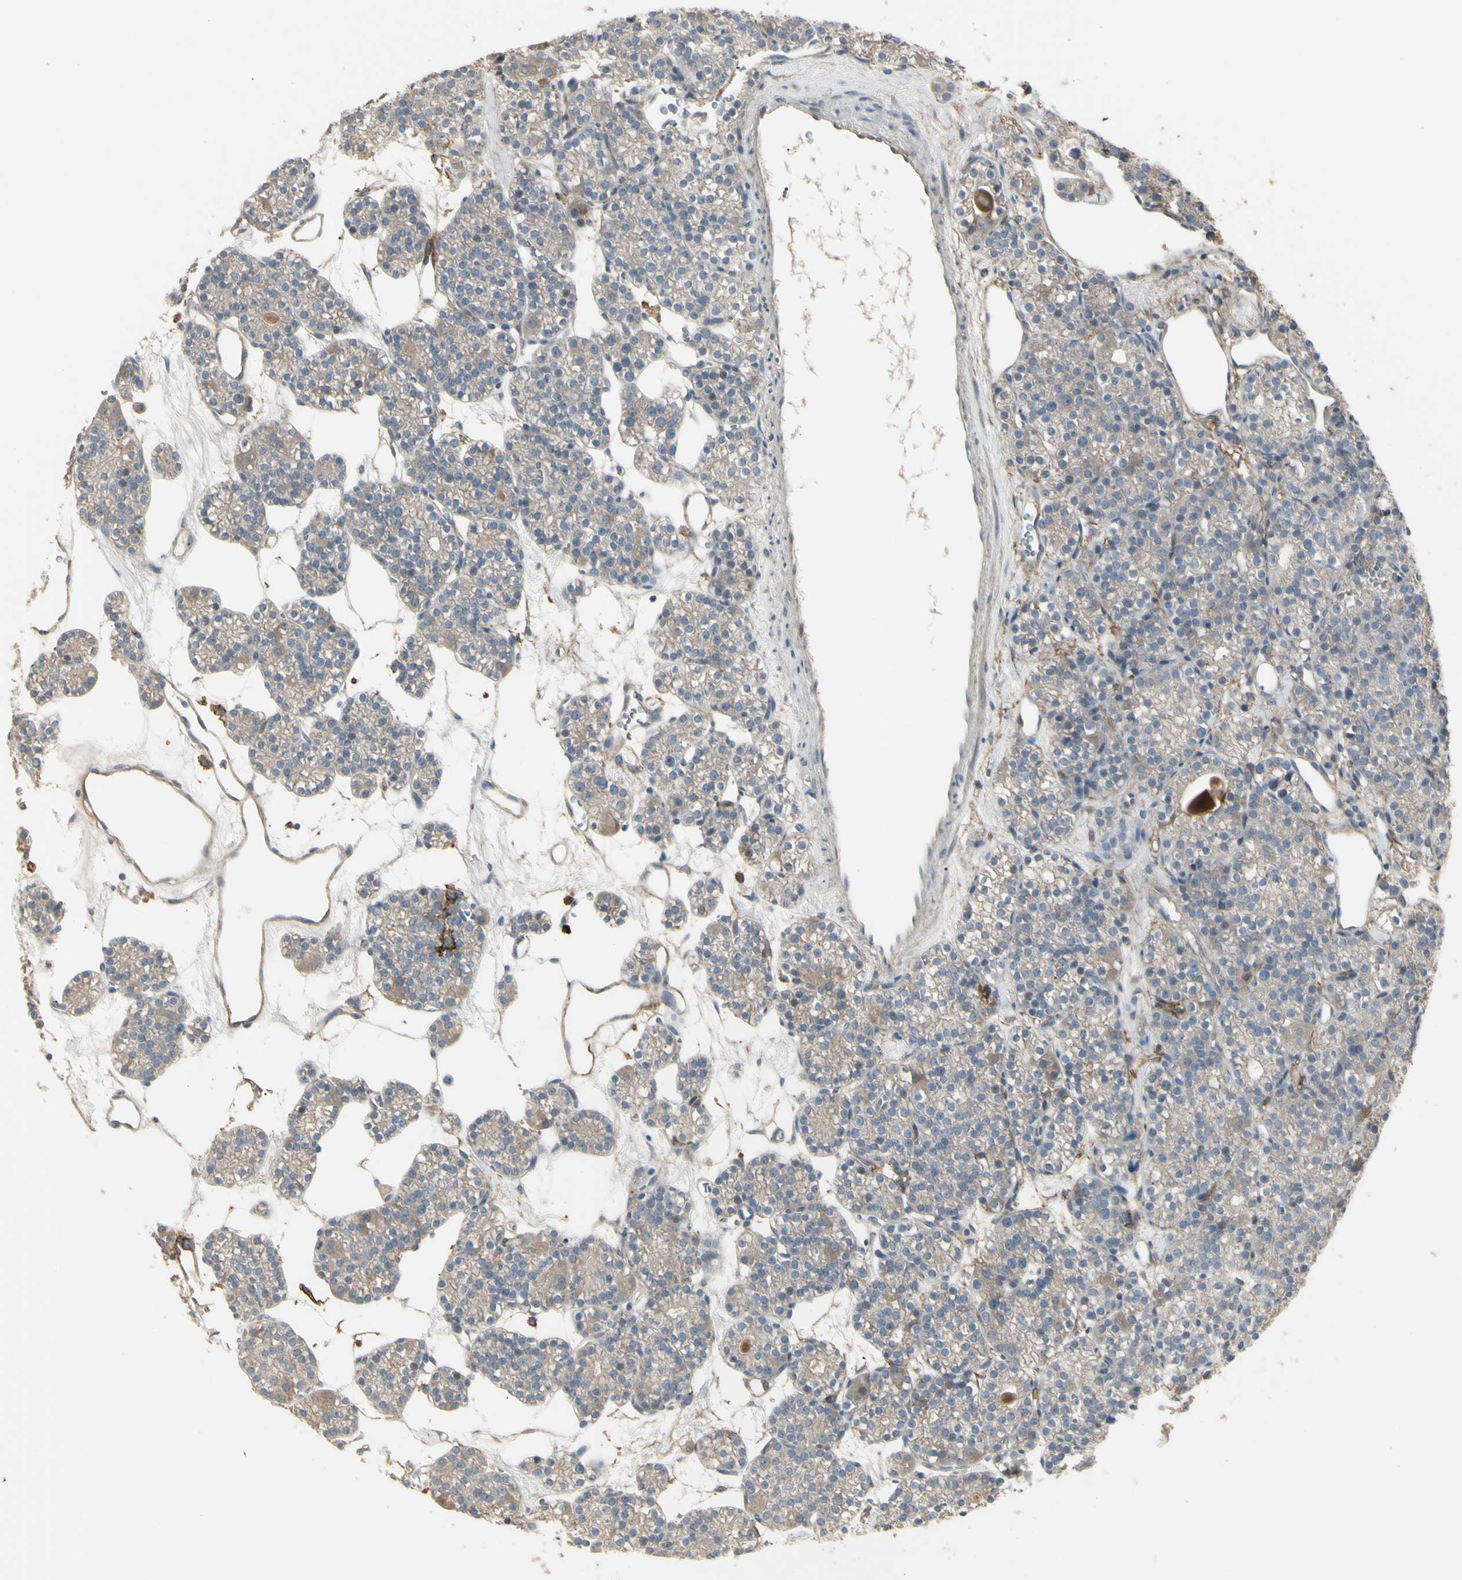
{"staining": {"intensity": "moderate", "quantity": ">75%", "location": "cytoplasmic/membranous"}, "tissue": "parathyroid gland", "cell_type": "Glandular cells", "image_type": "normal", "snomed": [{"axis": "morphology", "description": "Normal tissue, NOS"}, {"axis": "topography", "description": "Parathyroid gland"}], "caption": "Protein staining displays moderate cytoplasmic/membranous staining in approximately >75% of glandular cells in normal parathyroid gland.", "gene": "CD276", "patient": {"sex": "female", "age": 64}}